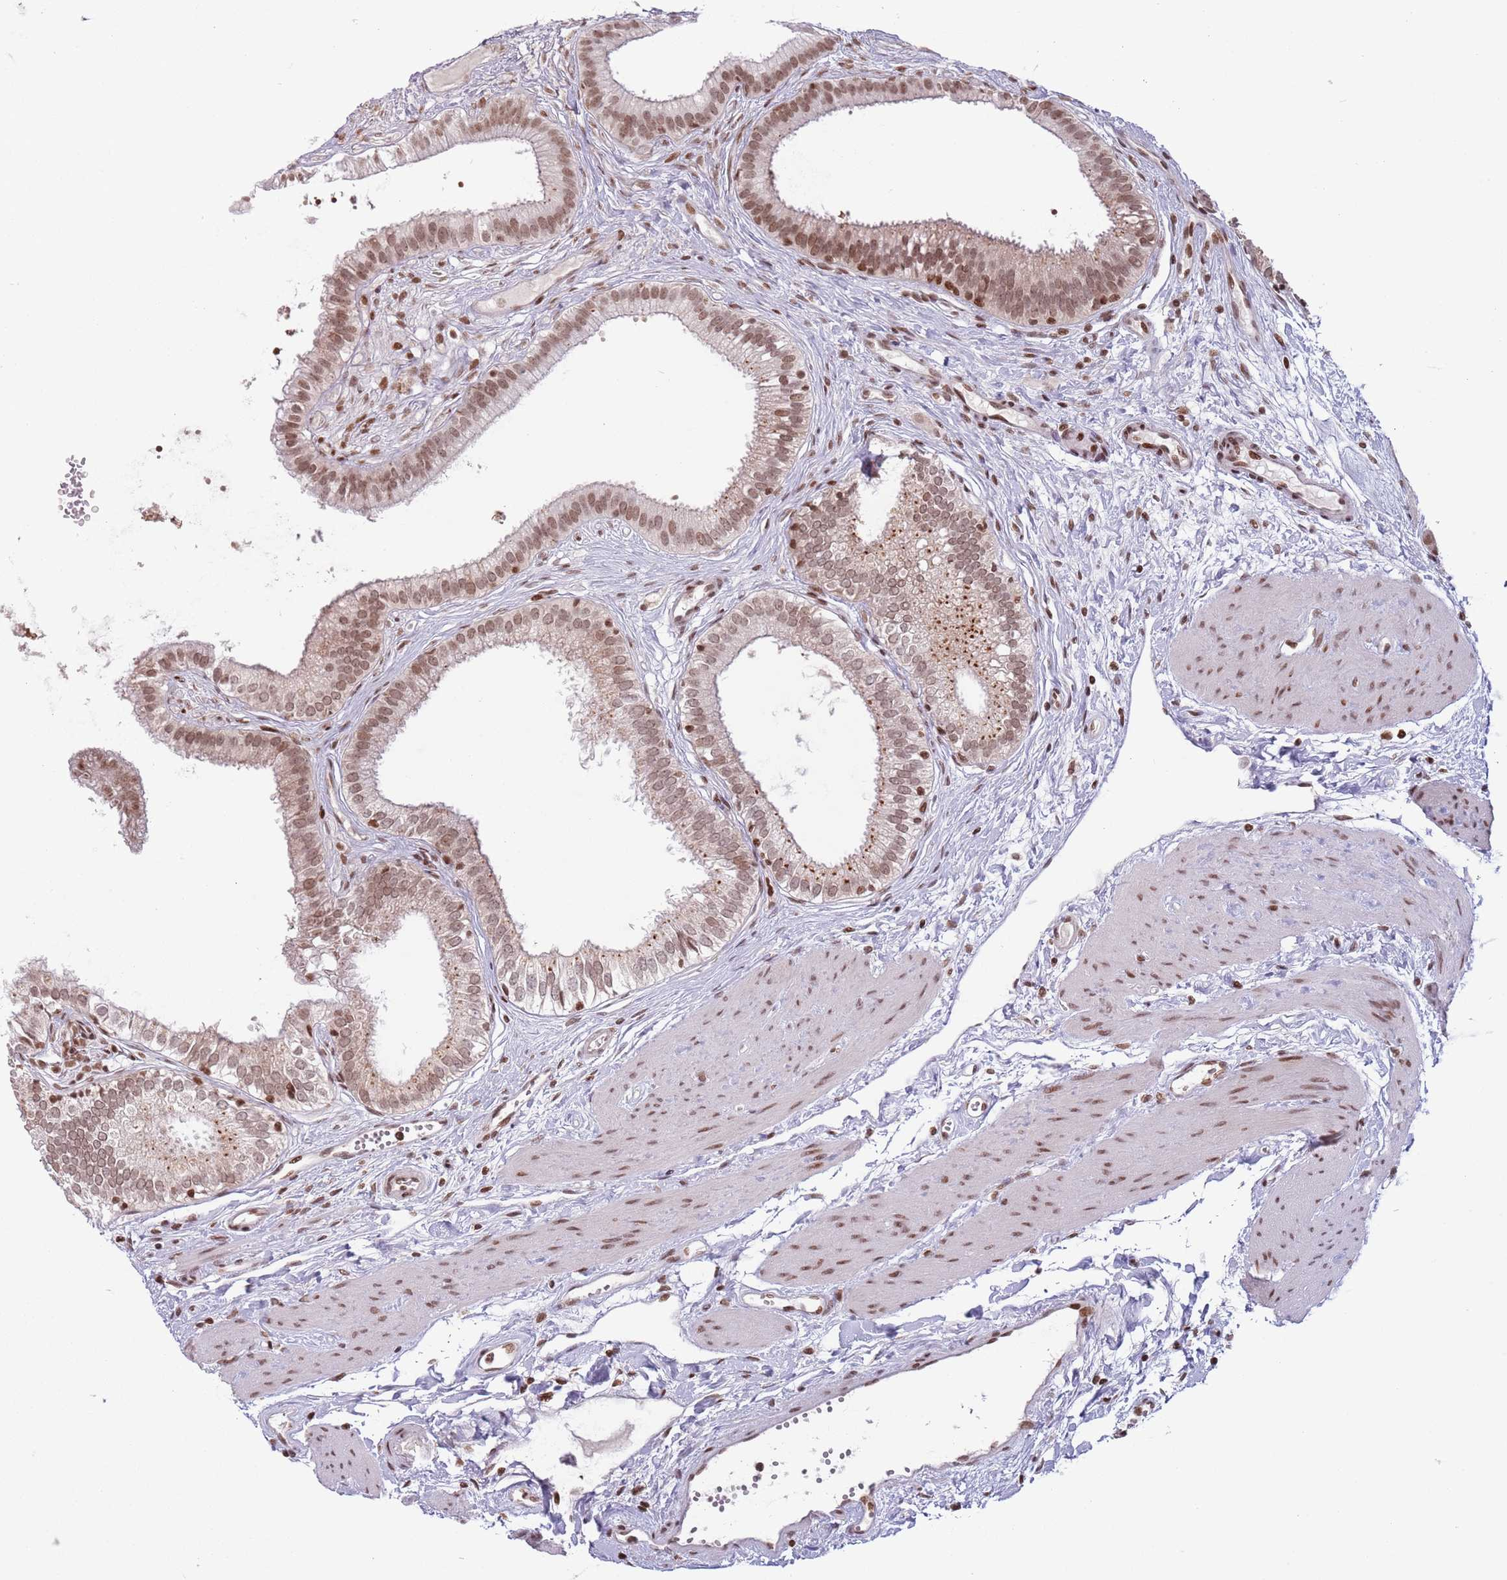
{"staining": {"intensity": "moderate", "quantity": ">75%", "location": "nuclear"}, "tissue": "gallbladder", "cell_type": "Glandular cells", "image_type": "normal", "snomed": [{"axis": "morphology", "description": "Normal tissue, NOS"}, {"axis": "topography", "description": "Gallbladder"}], "caption": "Moderate nuclear positivity is seen in approximately >75% of glandular cells in unremarkable gallbladder. The staining was performed using DAB, with brown indicating positive protein expression. Nuclei are stained blue with hematoxylin.", "gene": "SH3RF3", "patient": {"sex": "female", "age": 54}}